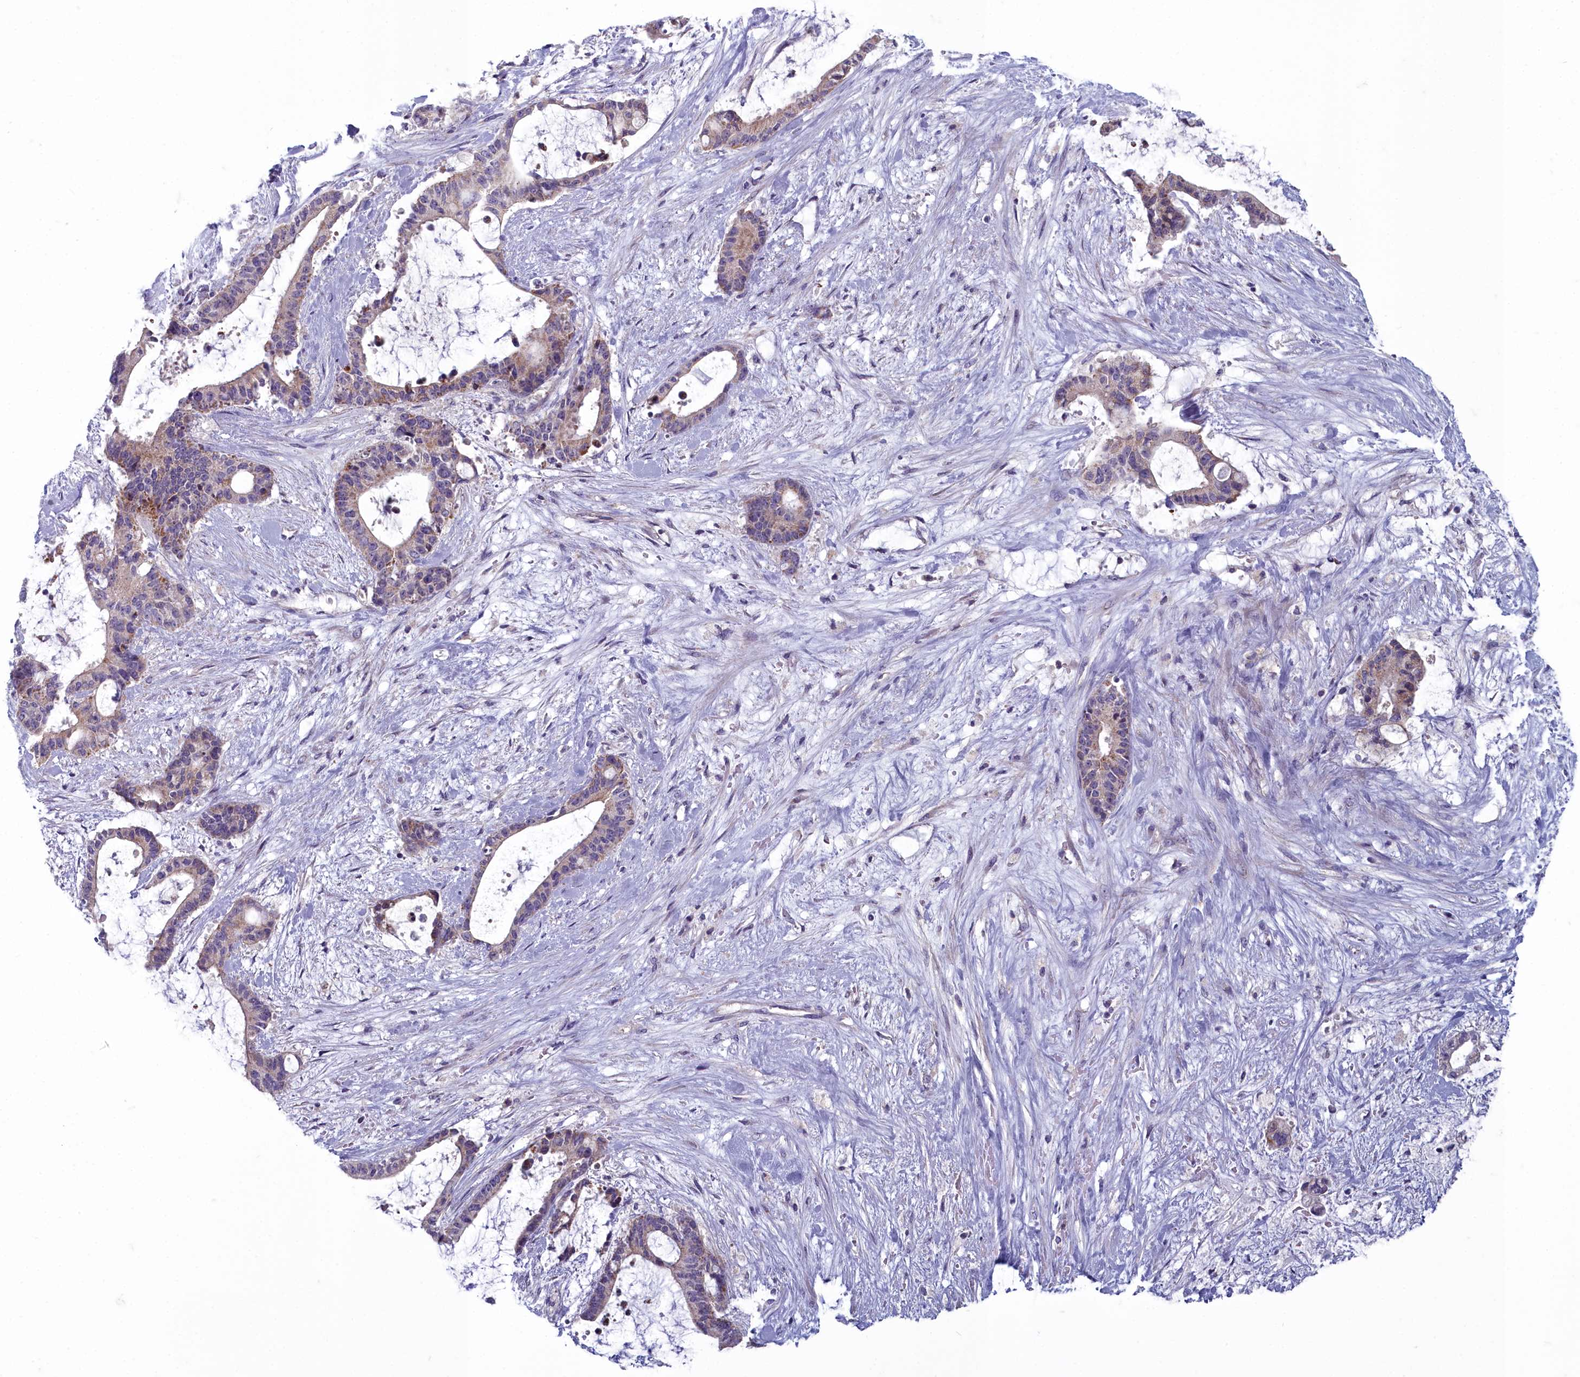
{"staining": {"intensity": "moderate", "quantity": "<25%", "location": "cytoplasmic/membranous"}, "tissue": "liver cancer", "cell_type": "Tumor cells", "image_type": "cancer", "snomed": [{"axis": "morphology", "description": "Normal tissue, NOS"}, {"axis": "morphology", "description": "Cholangiocarcinoma"}, {"axis": "topography", "description": "Liver"}, {"axis": "topography", "description": "Peripheral nerve tissue"}], "caption": "Immunohistochemical staining of cholangiocarcinoma (liver) displays low levels of moderate cytoplasmic/membranous protein expression in about <25% of tumor cells. (Stains: DAB (3,3'-diaminobenzidine) in brown, nuclei in blue, Microscopy: brightfield microscopy at high magnification).", "gene": "INSYN2A", "patient": {"sex": "female", "age": 73}}